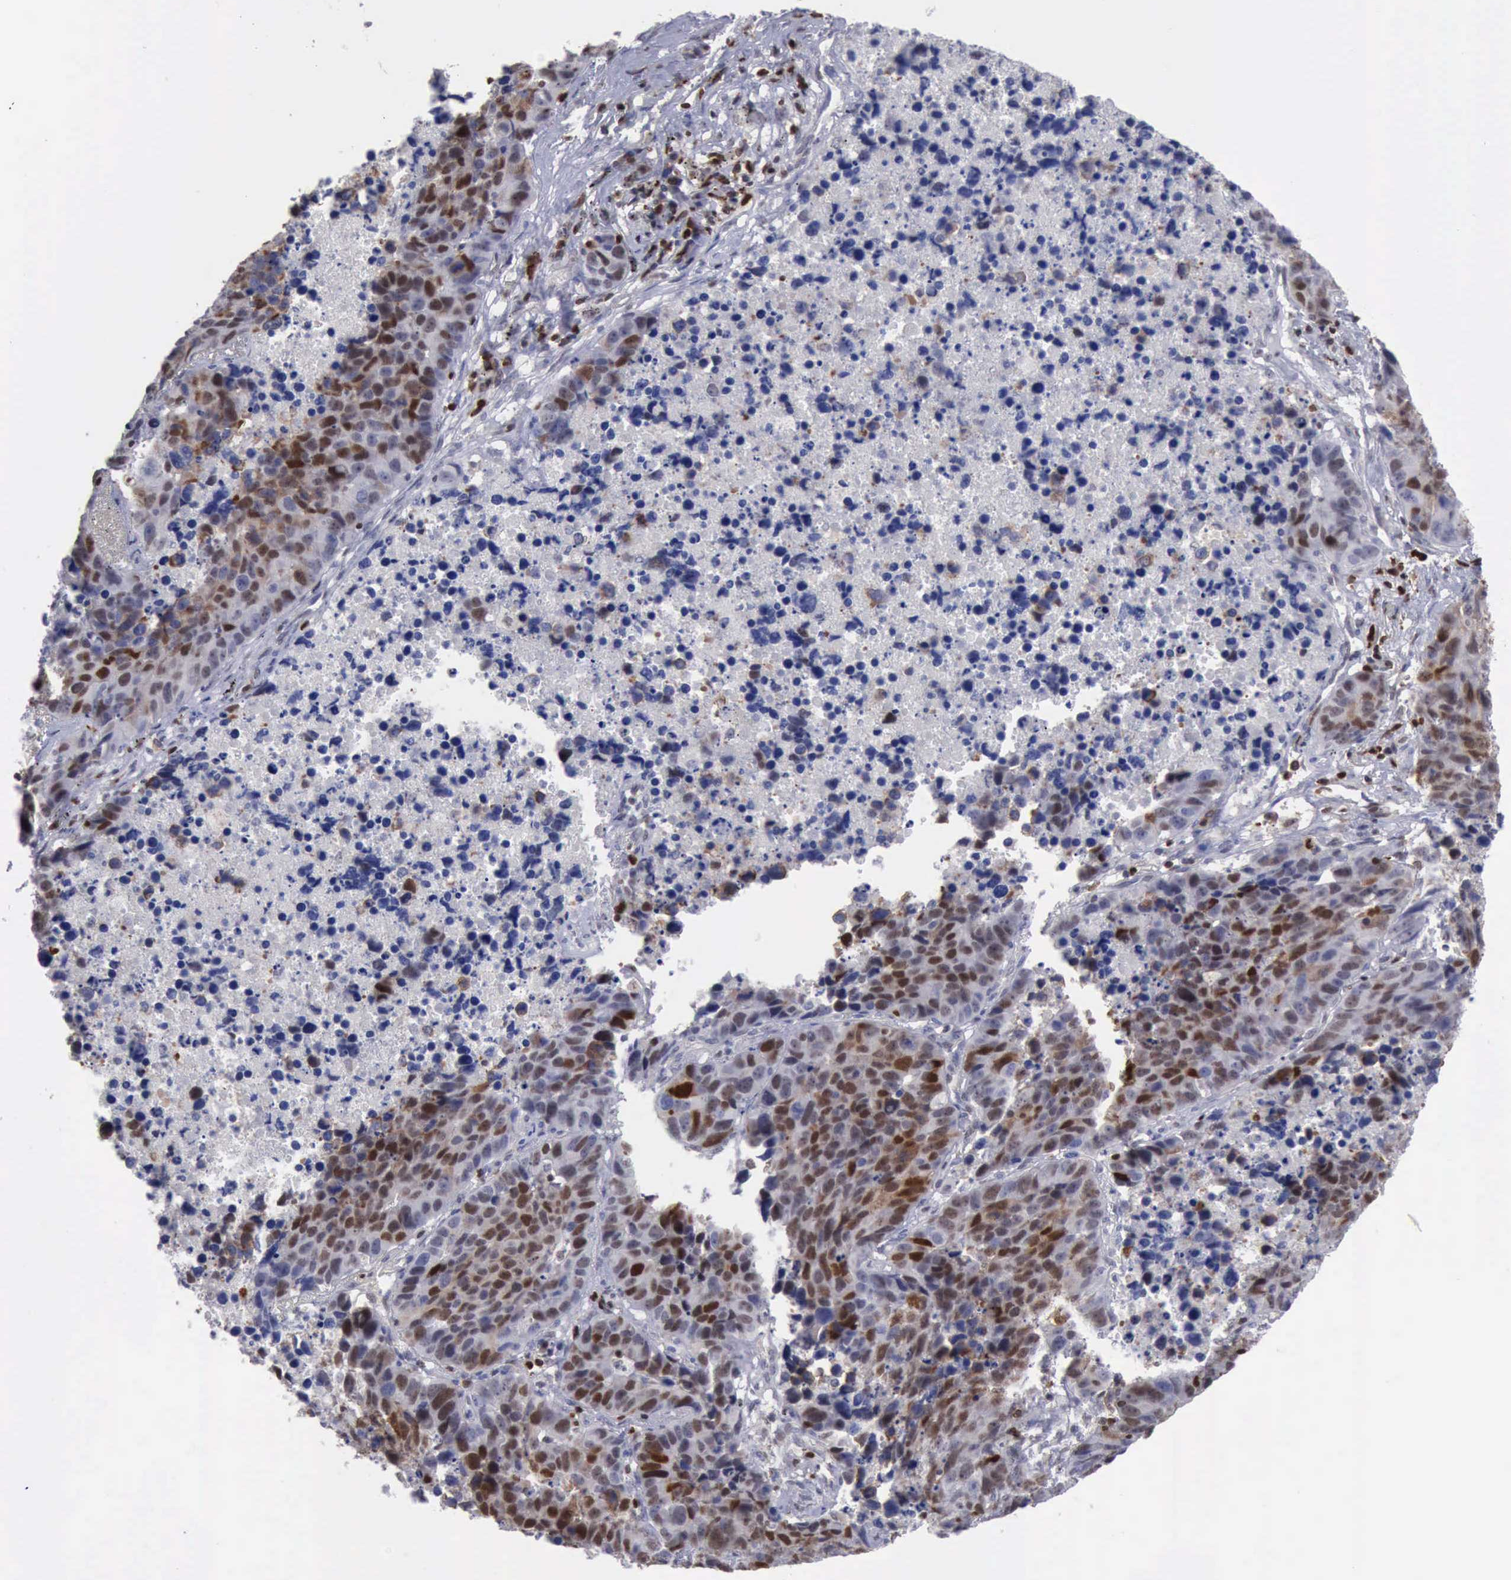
{"staining": {"intensity": "strong", "quantity": "25%-75%", "location": "cytoplasmic/membranous,nuclear"}, "tissue": "lung cancer", "cell_type": "Tumor cells", "image_type": "cancer", "snomed": [{"axis": "morphology", "description": "Carcinoid, malignant, NOS"}, {"axis": "topography", "description": "Lung"}], "caption": "Human carcinoid (malignant) (lung) stained for a protein (brown) shows strong cytoplasmic/membranous and nuclear positive expression in approximately 25%-75% of tumor cells.", "gene": "PDCD4", "patient": {"sex": "male", "age": 60}}